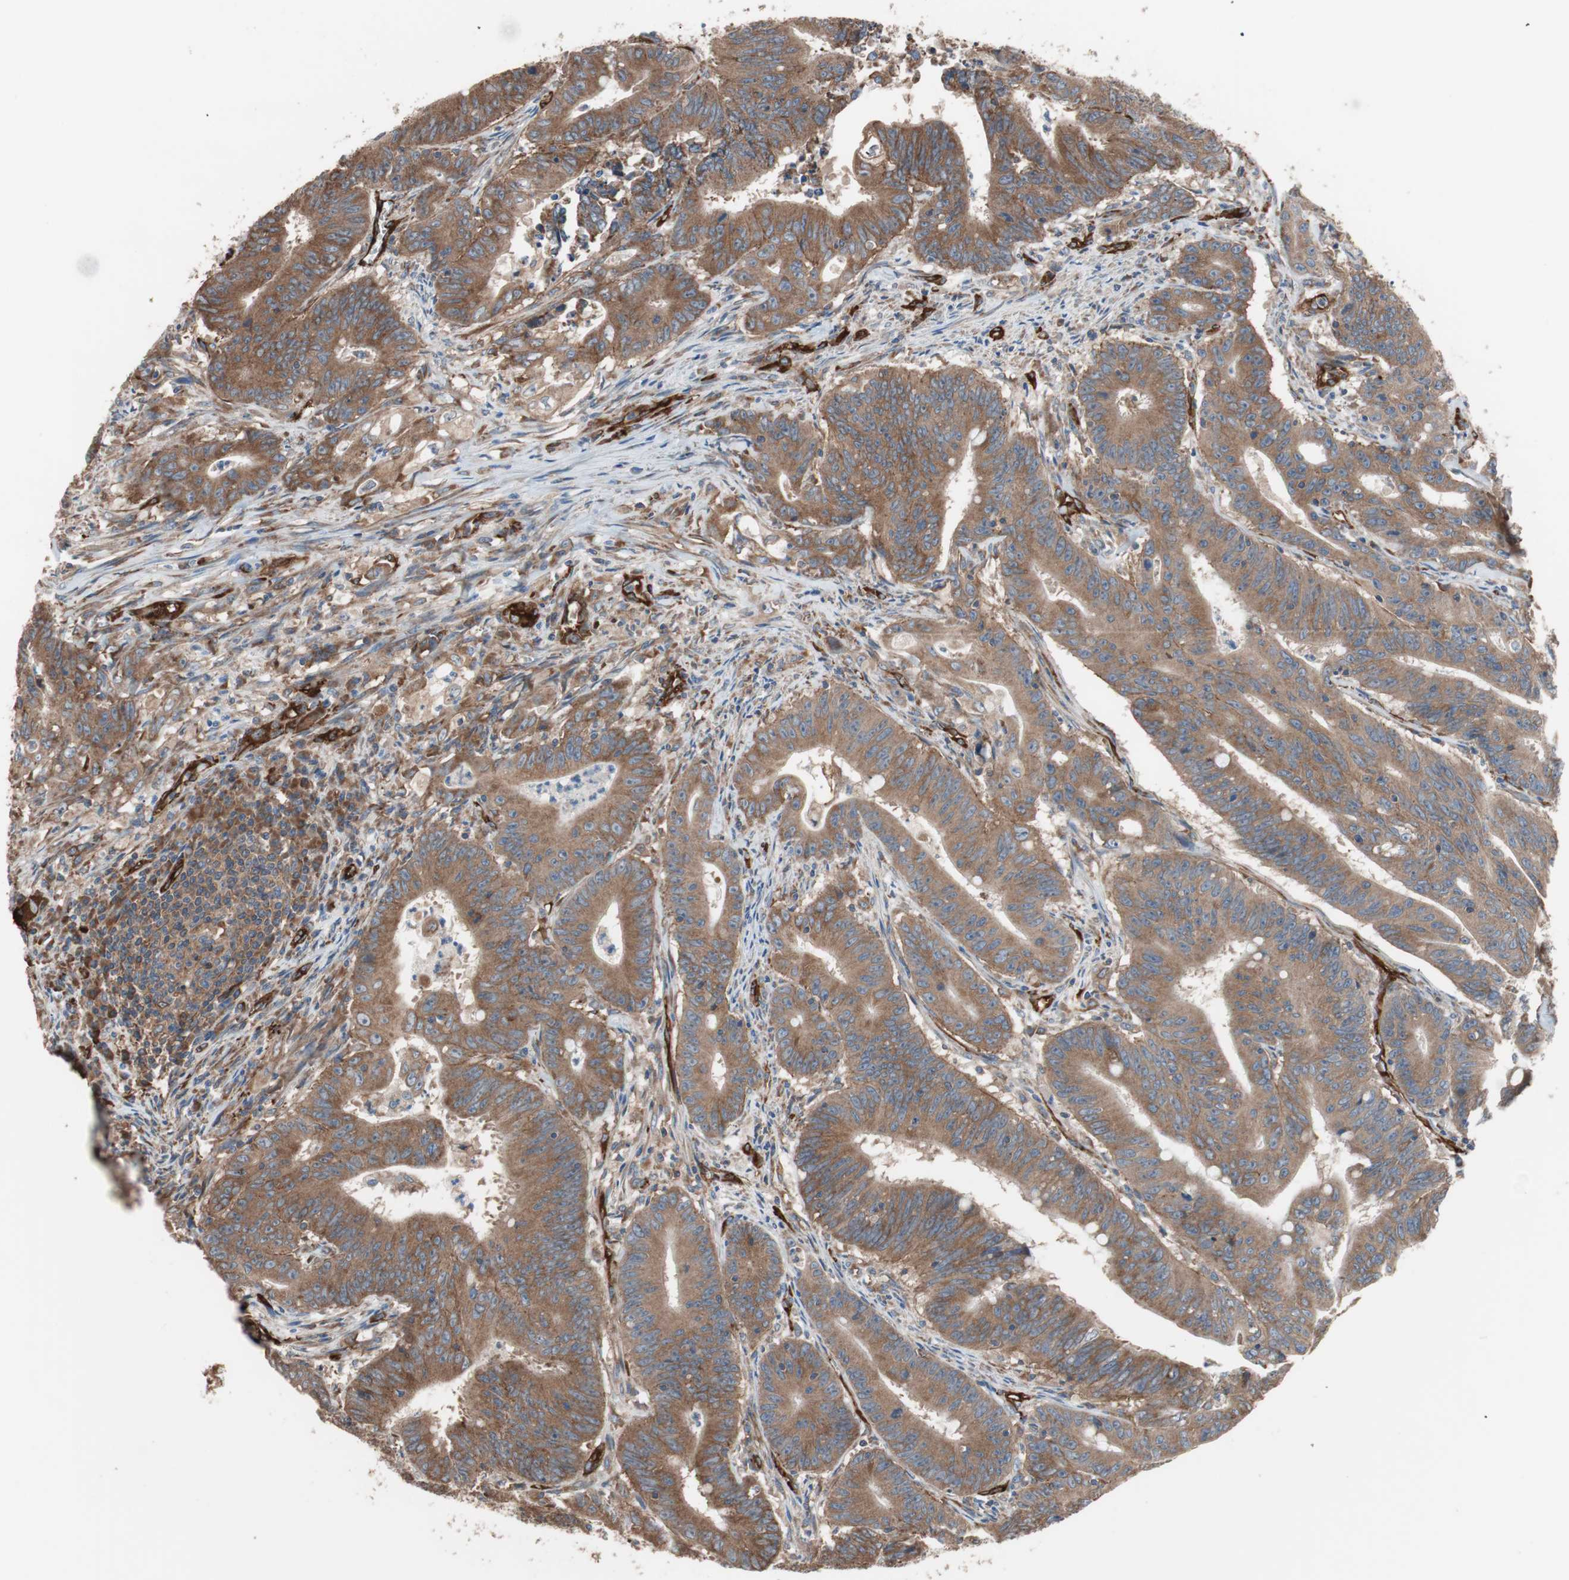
{"staining": {"intensity": "strong", "quantity": ">75%", "location": "cytoplasmic/membranous"}, "tissue": "colorectal cancer", "cell_type": "Tumor cells", "image_type": "cancer", "snomed": [{"axis": "morphology", "description": "Adenocarcinoma, NOS"}, {"axis": "topography", "description": "Colon"}], "caption": "The image demonstrates immunohistochemical staining of adenocarcinoma (colorectal). There is strong cytoplasmic/membranous expression is appreciated in approximately >75% of tumor cells.", "gene": "GPSM2", "patient": {"sex": "male", "age": 45}}